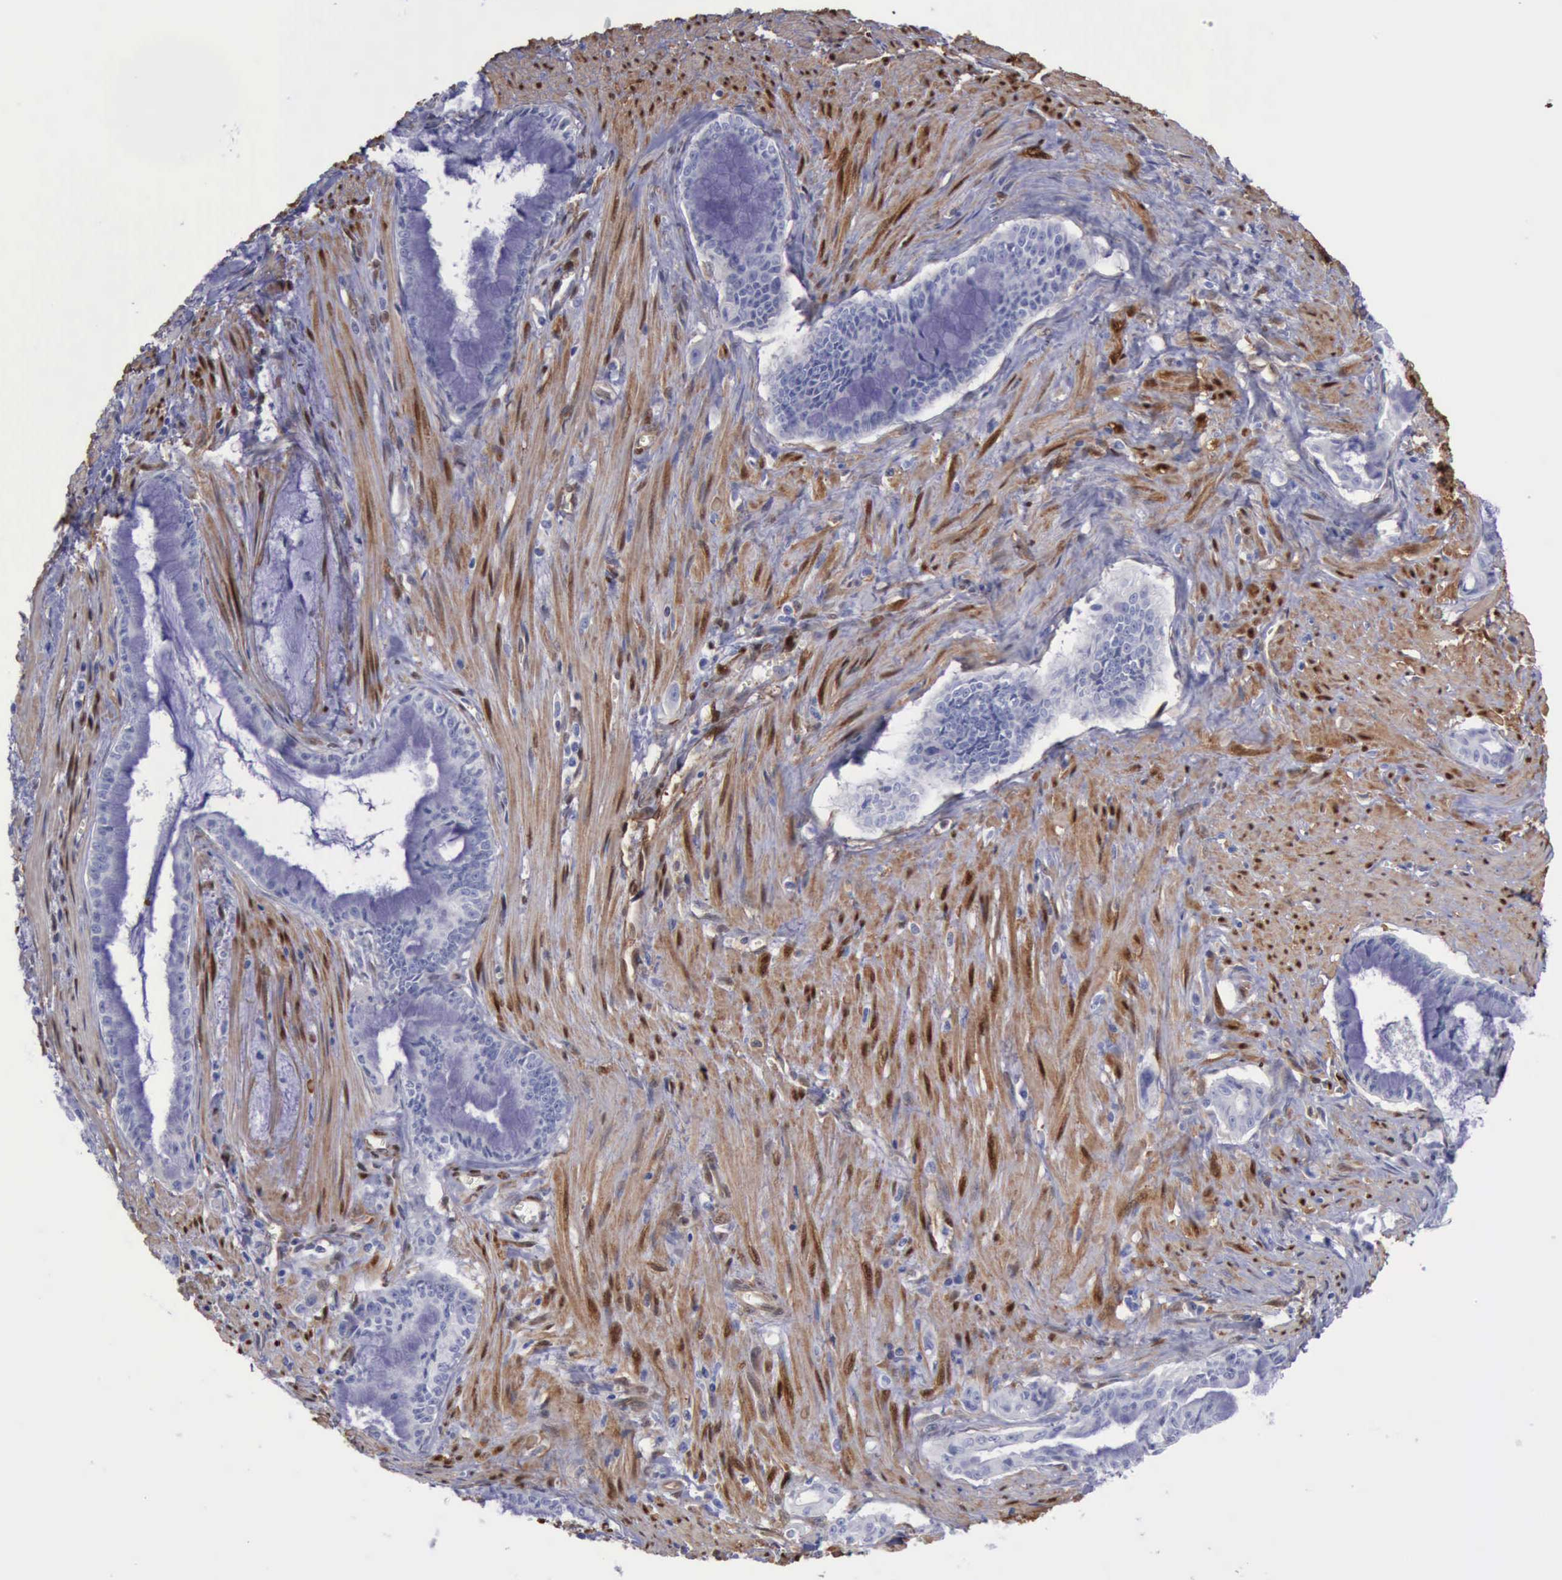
{"staining": {"intensity": "negative", "quantity": "none", "location": "none"}, "tissue": "pancreatic cancer", "cell_type": "Tumor cells", "image_type": "cancer", "snomed": [{"axis": "morphology", "description": "Adenocarcinoma, NOS"}, {"axis": "topography", "description": "Pancreas"}], "caption": "Immunohistochemistry (IHC) of human pancreatic adenocarcinoma reveals no staining in tumor cells. Brightfield microscopy of immunohistochemistry (IHC) stained with DAB (brown) and hematoxylin (blue), captured at high magnification.", "gene": "FHL1", "patient": {"sex": "male", "age": 59}}